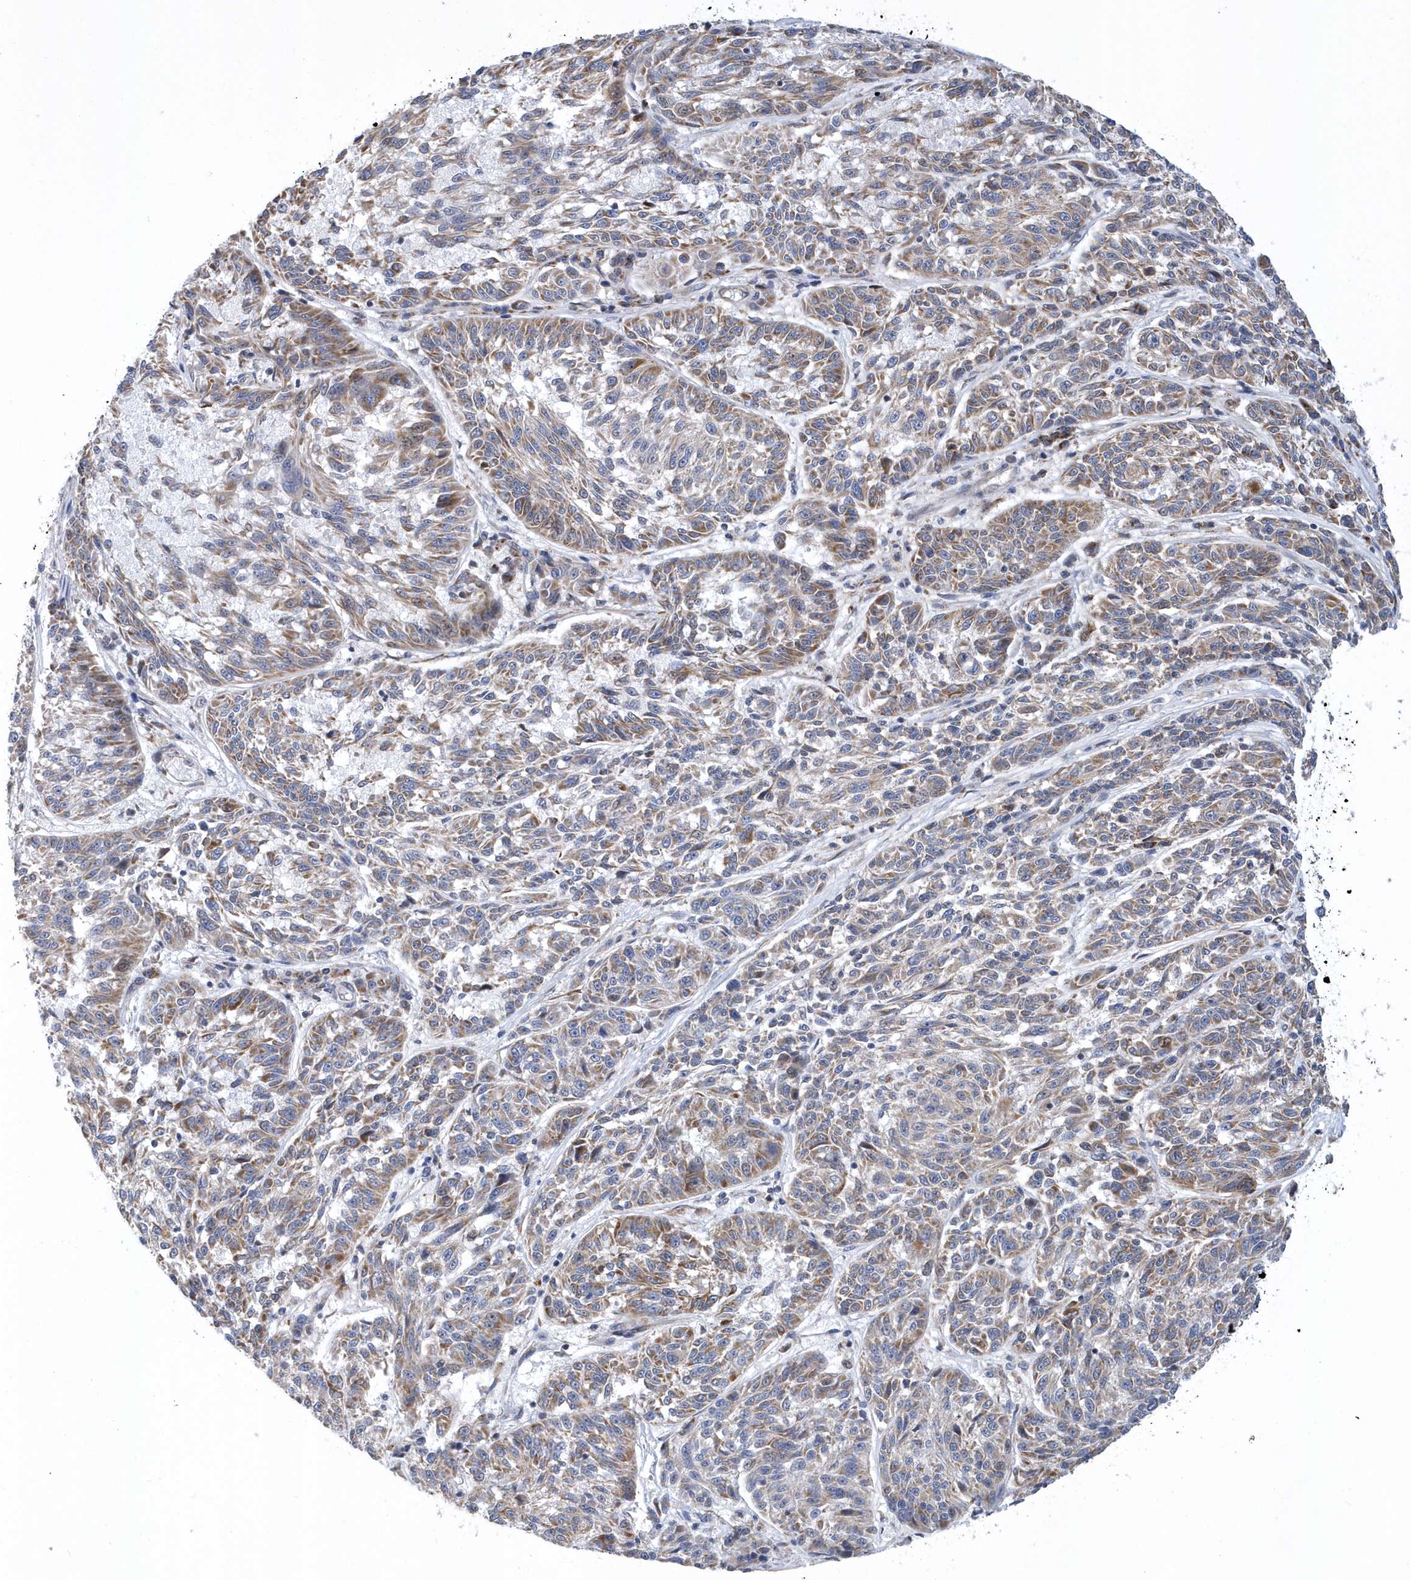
{"staining": {"intensity": "moderate", "quantity": ">75%", "location": "cytoplasmic/membranous"}, "tissue": "melanoma", "cell_type": "Tumor cells", "image_type": "cancer", "snomed": [{"axis": "morphology", "description": "Malignant melanoma, NOS"}, {"axis": "topography", "description": "Skin"}], "caption": "This histopathology image exhibits IHC staining of human melanoma, with medium moderate cytoplasmic/membranous positivity in about >75% of tumor cells.", "gene": "VWA5B2", "patient": {"sex": "male", "age": 53}}